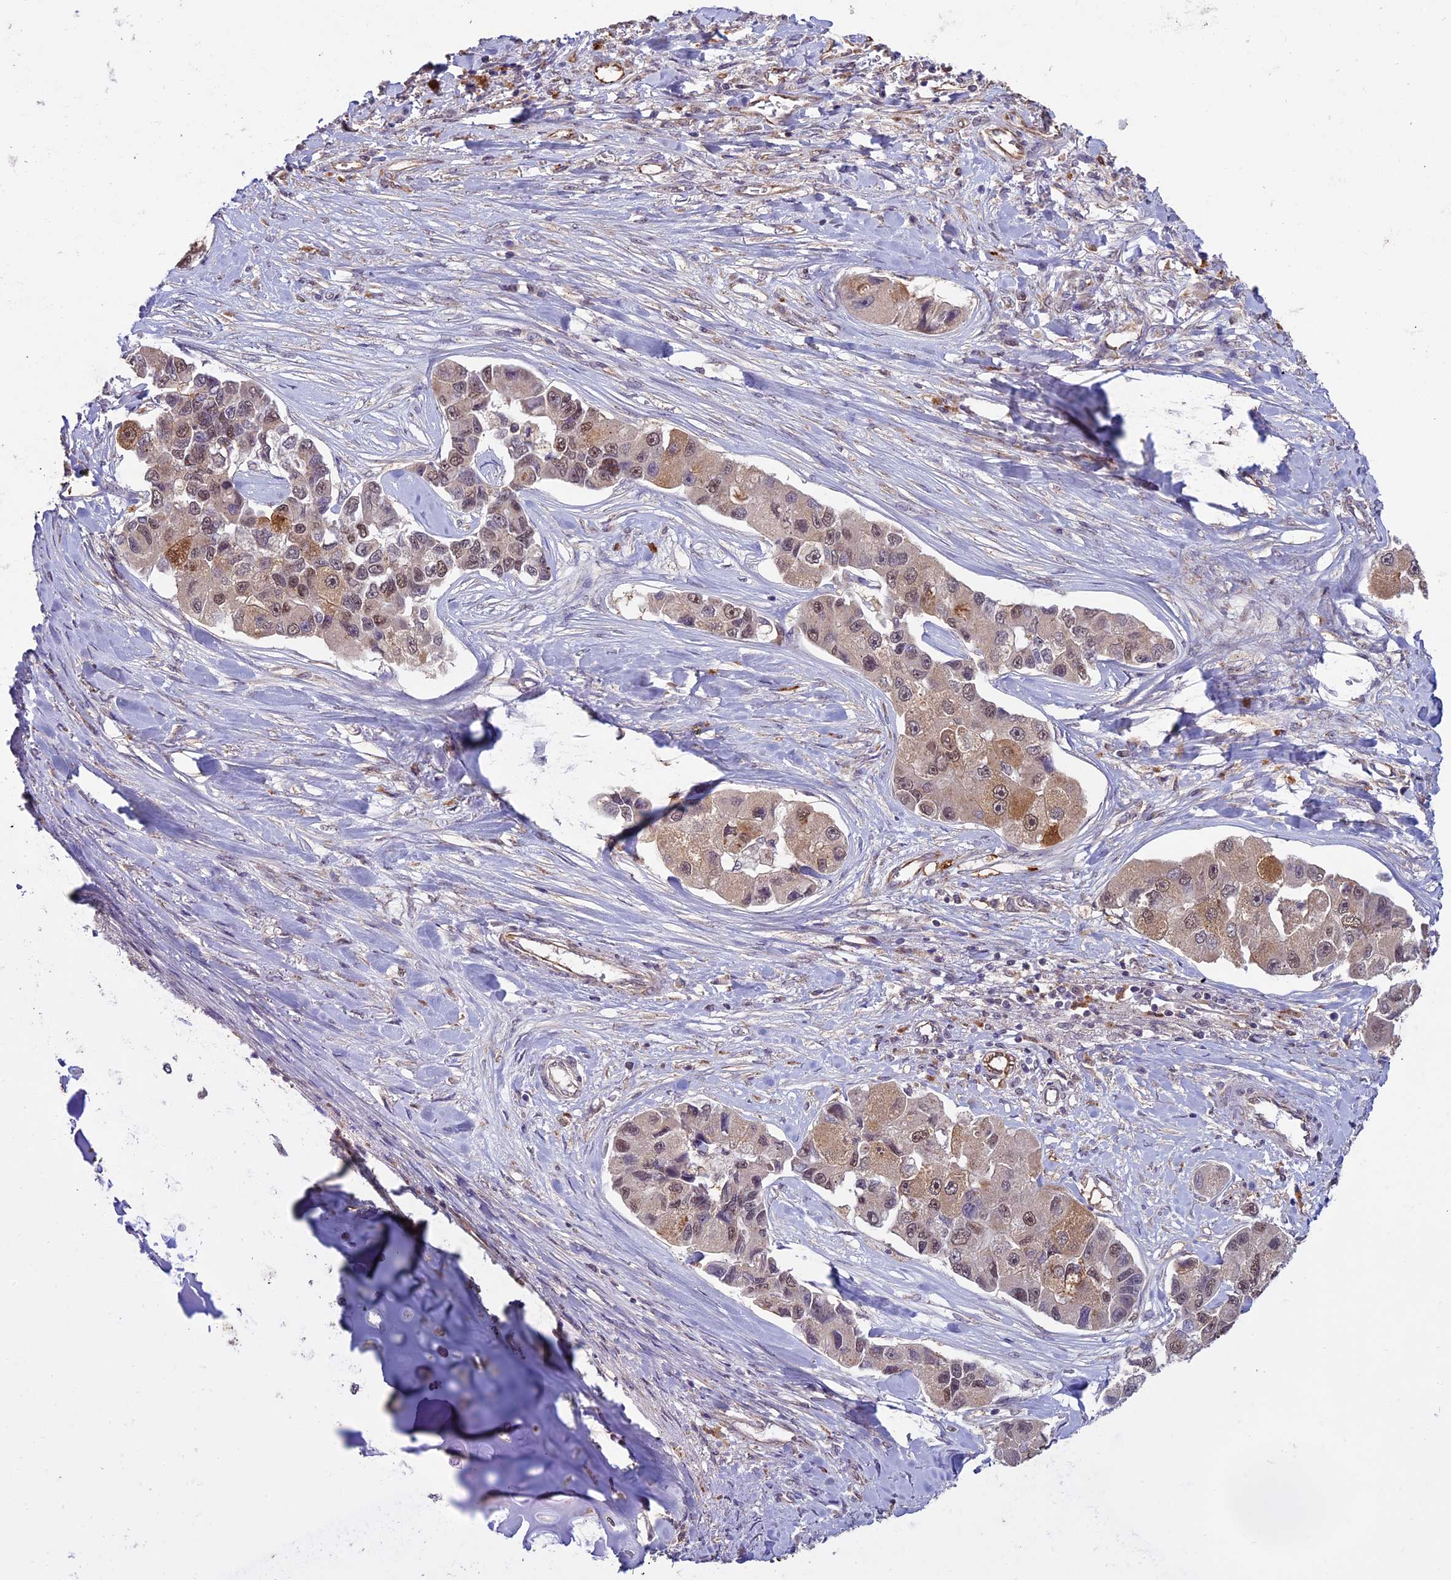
{"staining": {"intensity": "weak", "quantity": "25%-75%", "location": "cytoplasmic/membranous,nuclear"}, "tissue": "lung cancer", "cell_type": "Tumor cells", "image_type": "cancer", "snomed": [{"axis": "morphology", "description": "Adenocarcinoma, NOS"}, {"axis": "topography", "description": "Lung"}], "caption": "There is low levels of weak cytoplasmic/membranous and nuclear staining in tumor cells of adenocarcinoma (lung), as demonstrated by immunohistochemical staining (brown color).", "gene": "C3orf70", "patient": {"sex": "female", "age": 54}}